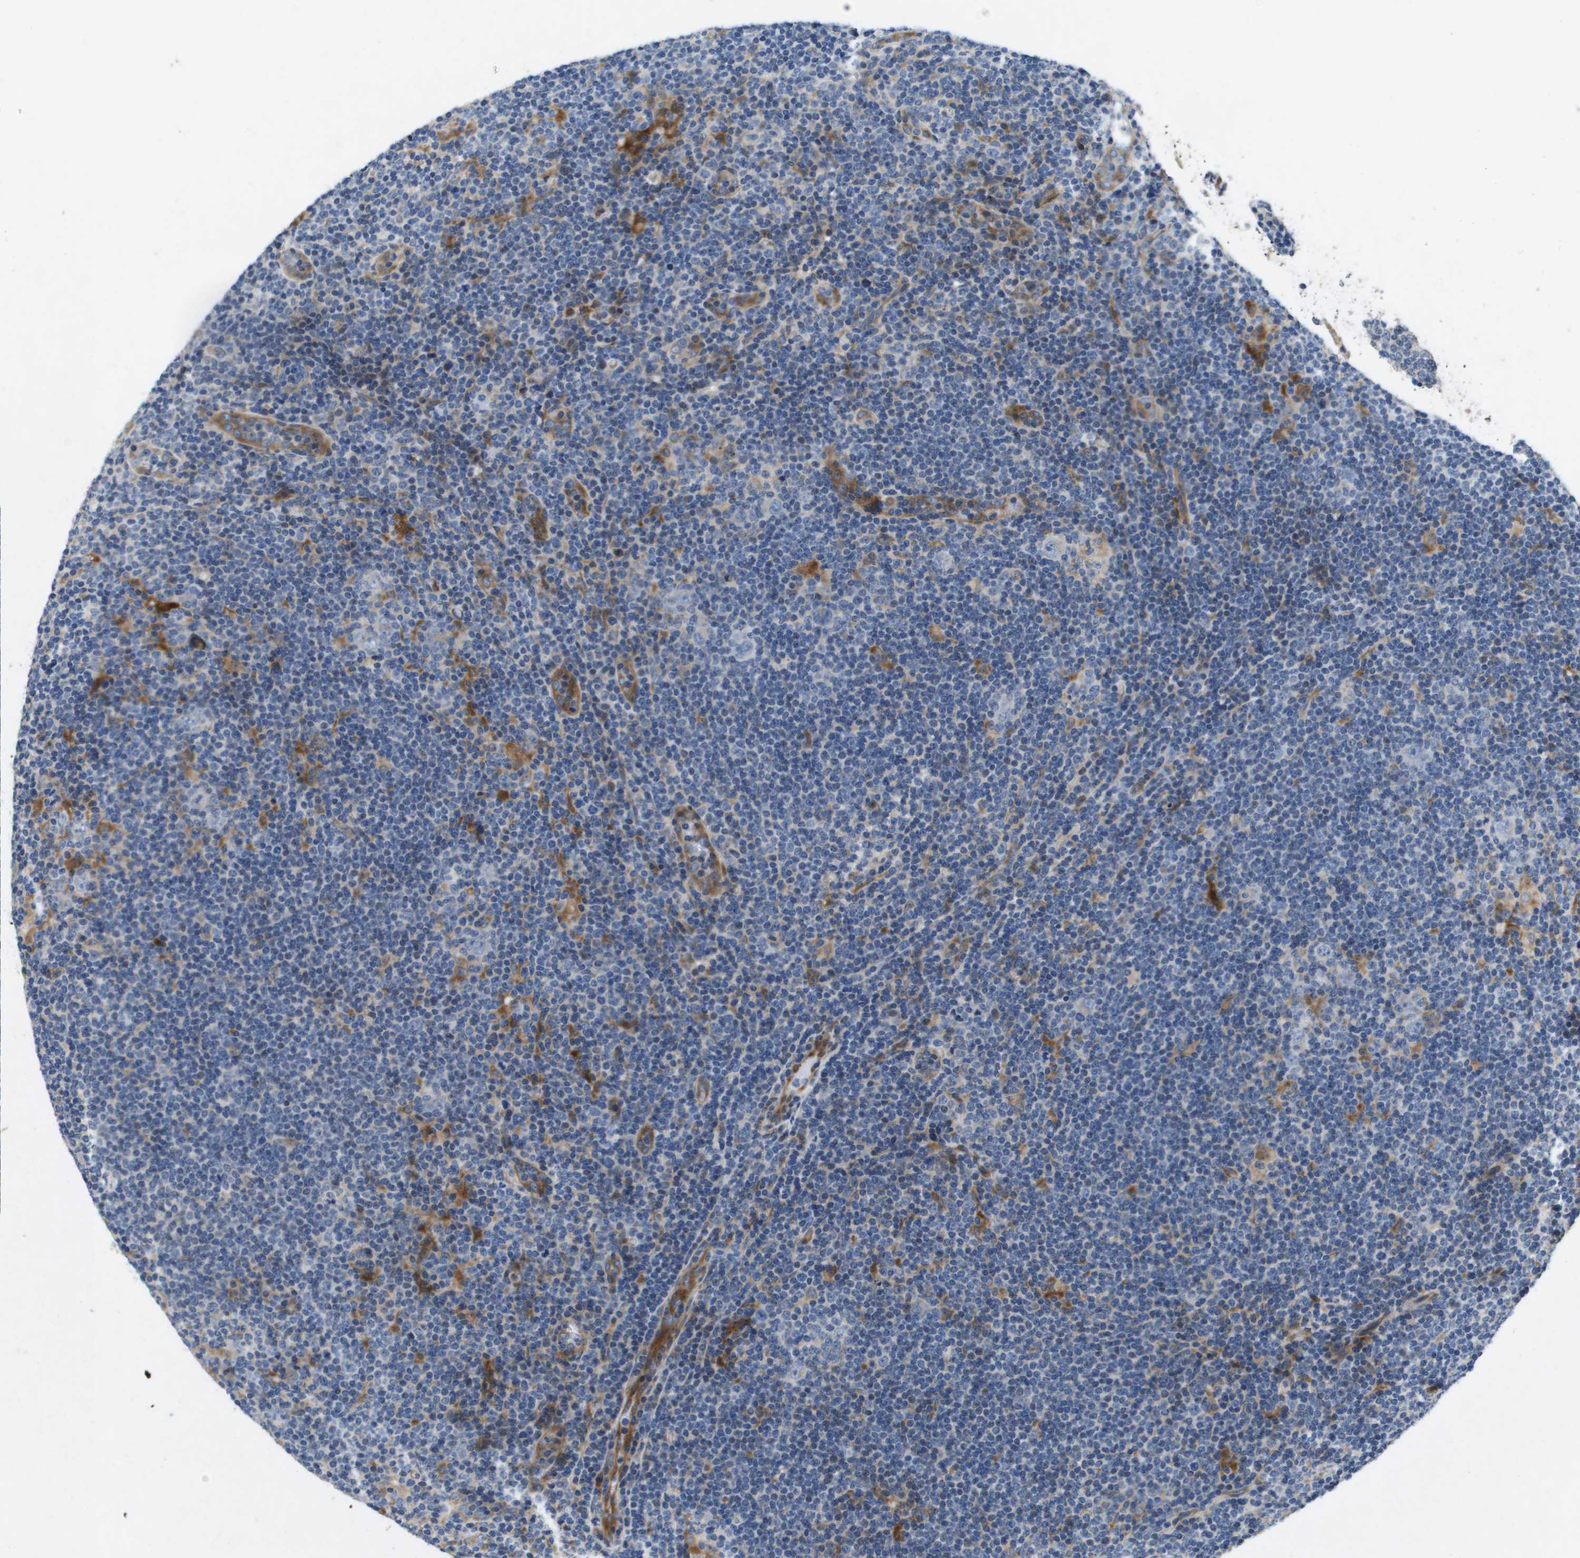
{"staining": {"intensity": "negative", "quantity": "none", "location": "none"}, "tissue": "lymphoma", "cell_type": "Tumor cells", "image_type": "cancer", "snomed": [{"axis": "morphology", "description": "Hodgkin's disease, NOS"}, {"axis": "topography", "description": "Lymph node"}], "caption": "Tumor cells are negative for protein expression in human lymphoma.", "gene": "ENTPD2", "patient": {"sex": "female", "age": 57}}